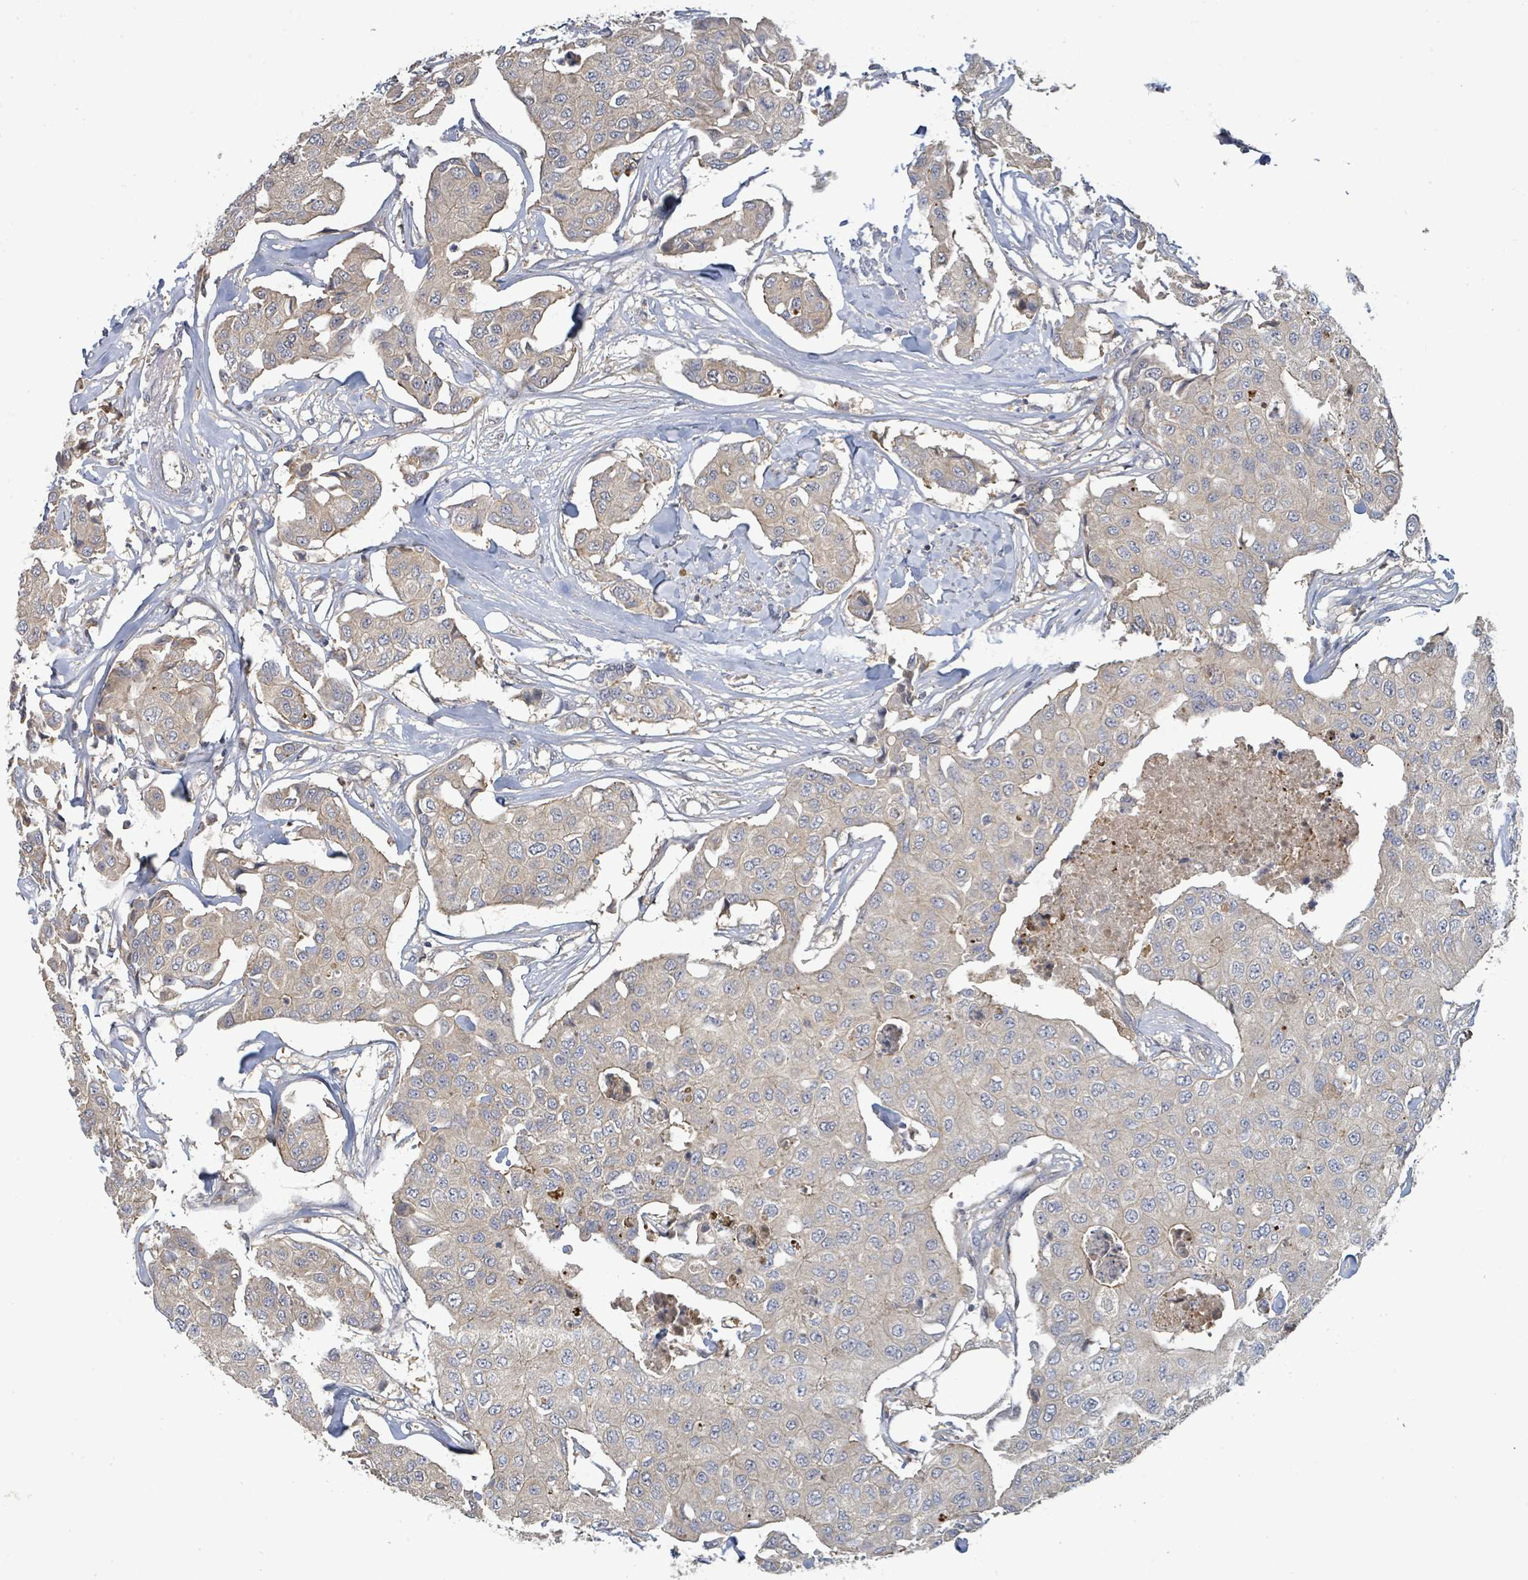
{"staining": {"intensity": "weak", "quantity": ">75%", "location": "cytoplasmic/membranous"}, "tissue": "breast cancer", "cell_type": "Tumor cells", "image_type": "cancer", "snomed": [{"axis": "morphology", "description": "Duct carcinoma"}, {"axis": "topography", "description": "Breast"}, {"axis": "topography", "description": "Lymph node"}], "caption": "An IHC micrograph of tumor tissue is shown. Protein staining in brown shows weak cytoplasmic/membranous positivity in invasive ductal carcinoma (breast) within tumor cells.", "gene": "STARD4", "patient": {"sex": "female", "age": 80}}